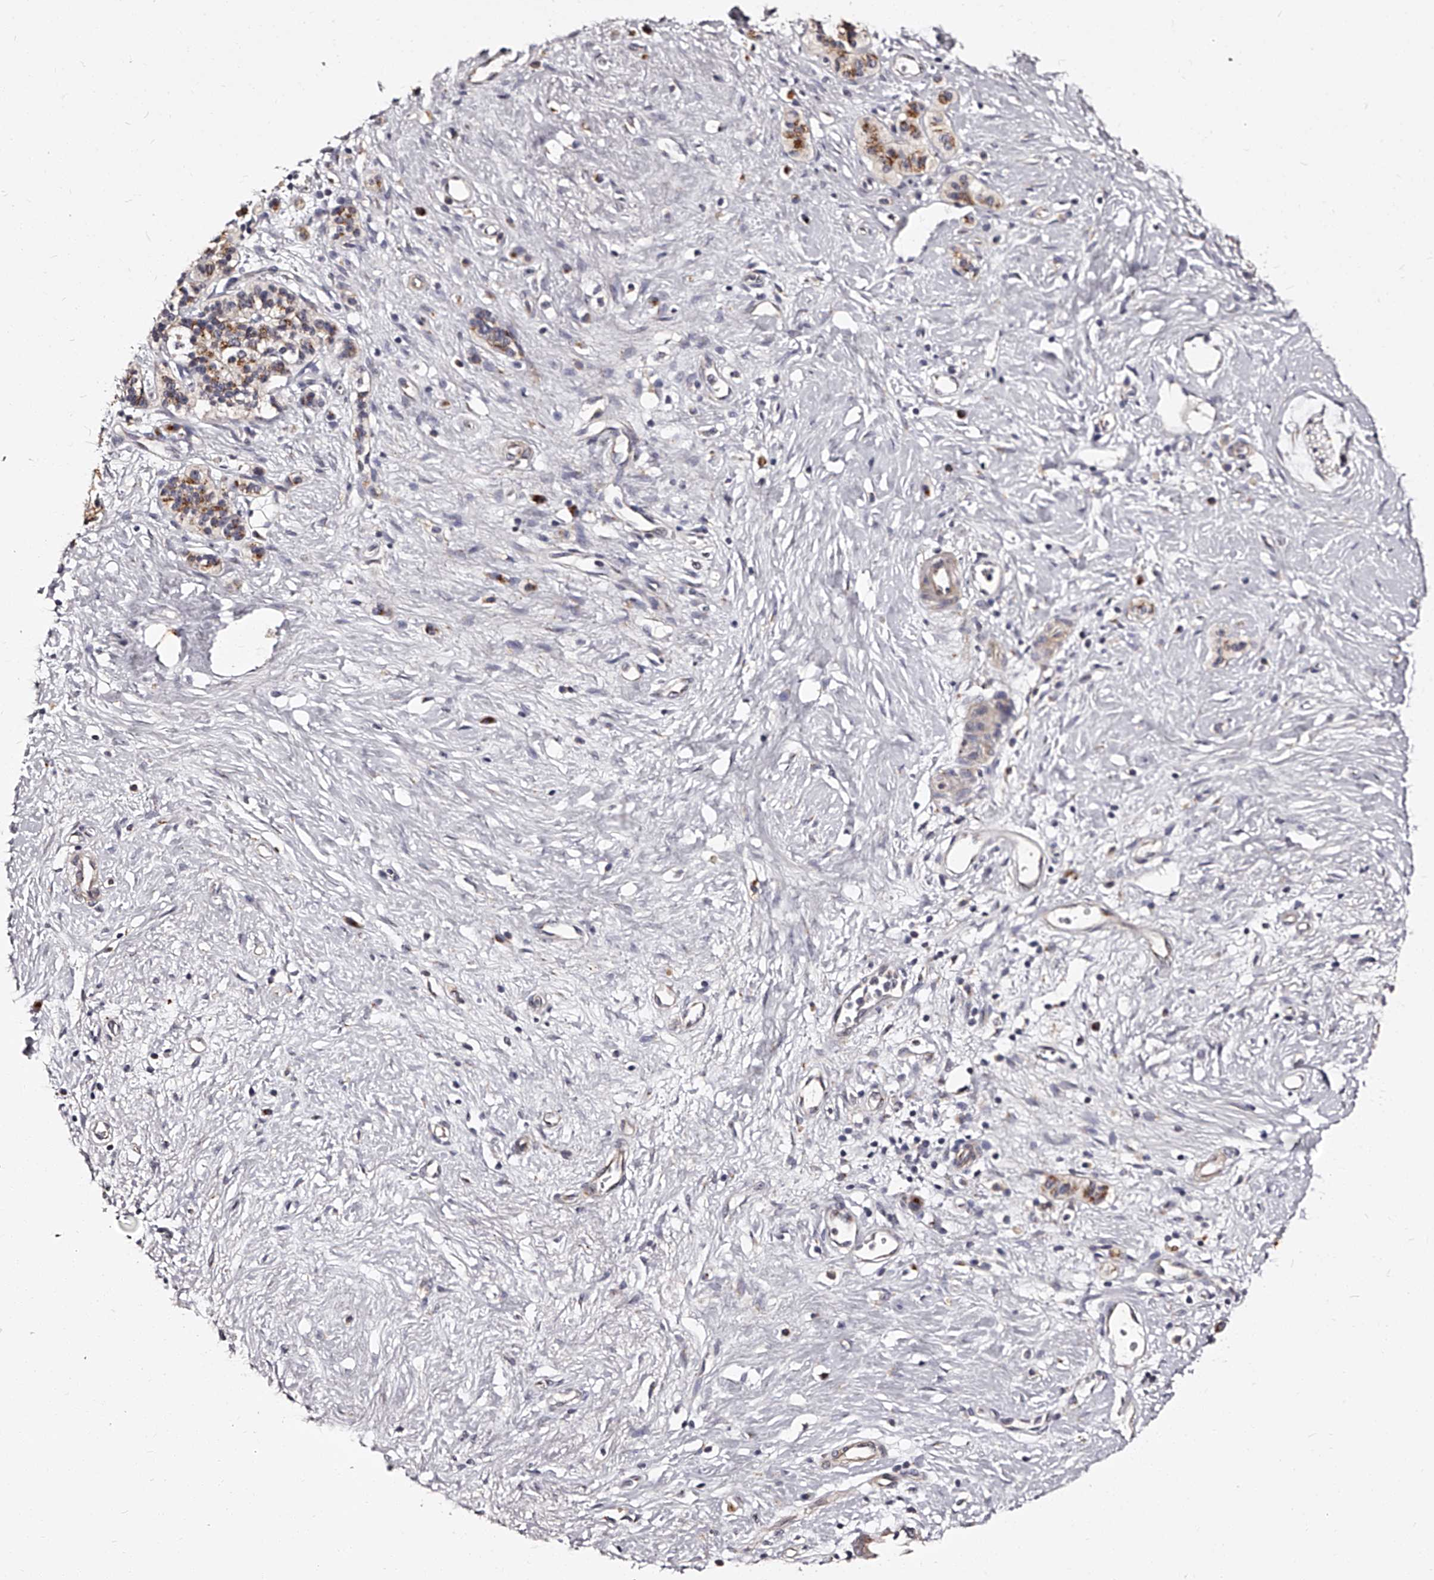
{"staining": {"intensity": "weak", "quantity": "<25%", "location": "cytoplasmic/membranous"}, "tissue": "pancreatic cancer", "cell_type": "Tumor cells", "image_type": "cancer", "snomed": [{"axis": "morphology", "description": "Adenocarcinoma, NOS"}, {"axis": "topography", "description": "Pancreas"}], "caption": "Tumor cells are negative for protein expression in human pancreatic adenocarcinoma. (Brightfield microscopy of DAB immunohistochemistry (IHC) at high magnification).", "gene": "RSC1A1", "patient": {"sex": "male", "age": 50}}